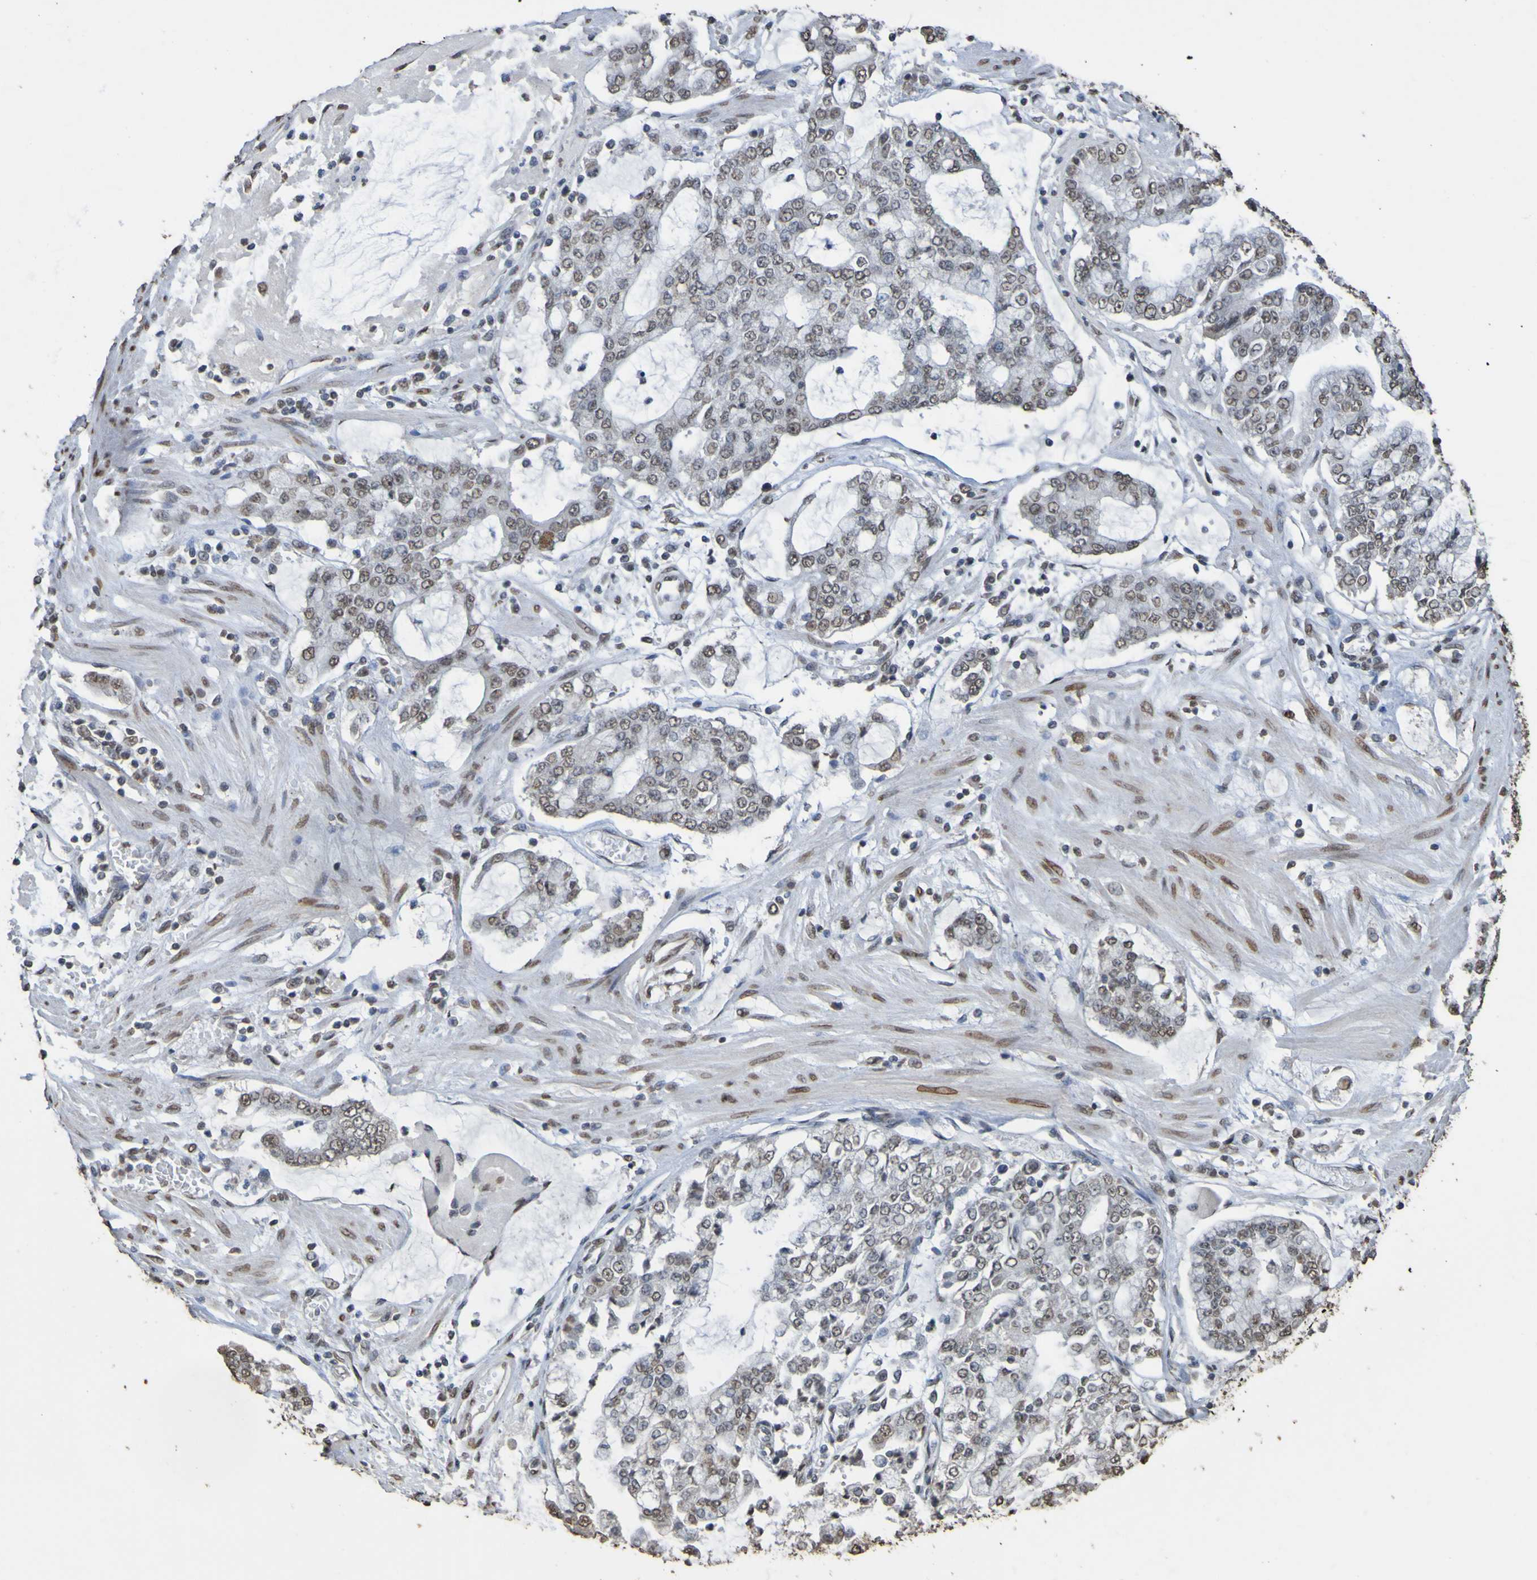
{"staining": {"intensity": "weak", "quantity": ">75%", "location": "nuclear"}, "tissue": "stomach cancer", "cell_type": "Tumor cells", "image_type": "cancer", "snomed": [{"axis": "morphology", "description": "Adenocarcinoma, NOS"}, {"axis": "topography", "description": "Stomach"}], "caption": "Approximately >75% of tumor cells in human stomach adenocarcinoma demonstrate weak nuclear protein staining as visualized by brown immunohistochemical staining.", "gene": "ALKBH2", "patient": {"sex": "male", "age": 76}}